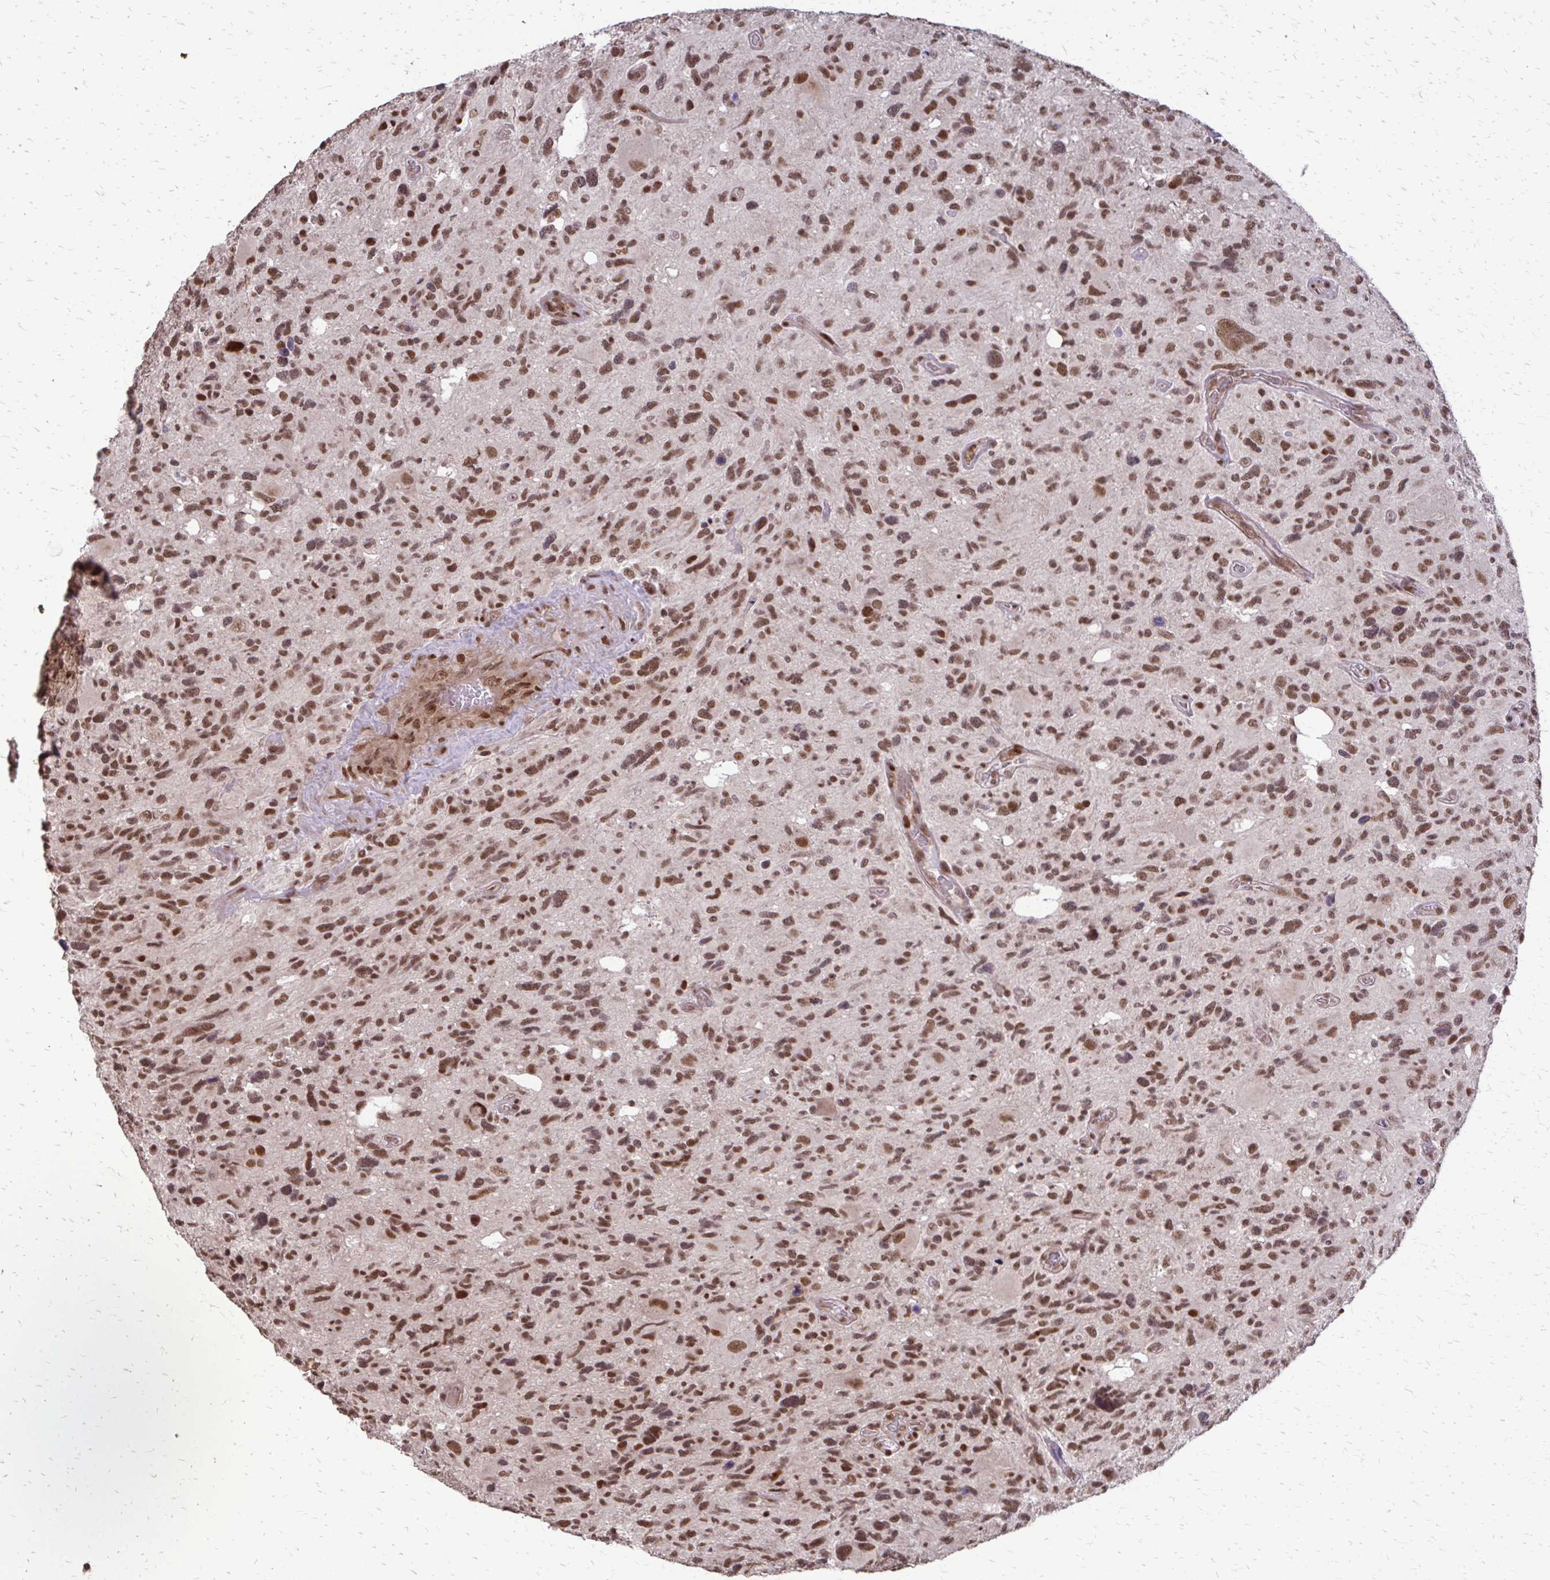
{"staining": {"intensity": "moderate", "quantity": ">75%", "location": "nuclear"}, "tissue": "glioma", "cell_type": "Tumor cells", "image_type": "cancer", "snomed": [{"axis": "morphology", "description": "Glioma, malignant, High grade"}, {"axis": "topography", "description": "Brain"}], "caption": "High-magnification brightfield microscopy of malignant glioma (high-grade) stained with DAB (brown) and counterstained with hematoxylin (blue). tumor cells exhibit moderate nuclear expression is seen in about>75% of cells.", "gene": "SS18", "patient": {"sex": "male", "age": 49}}